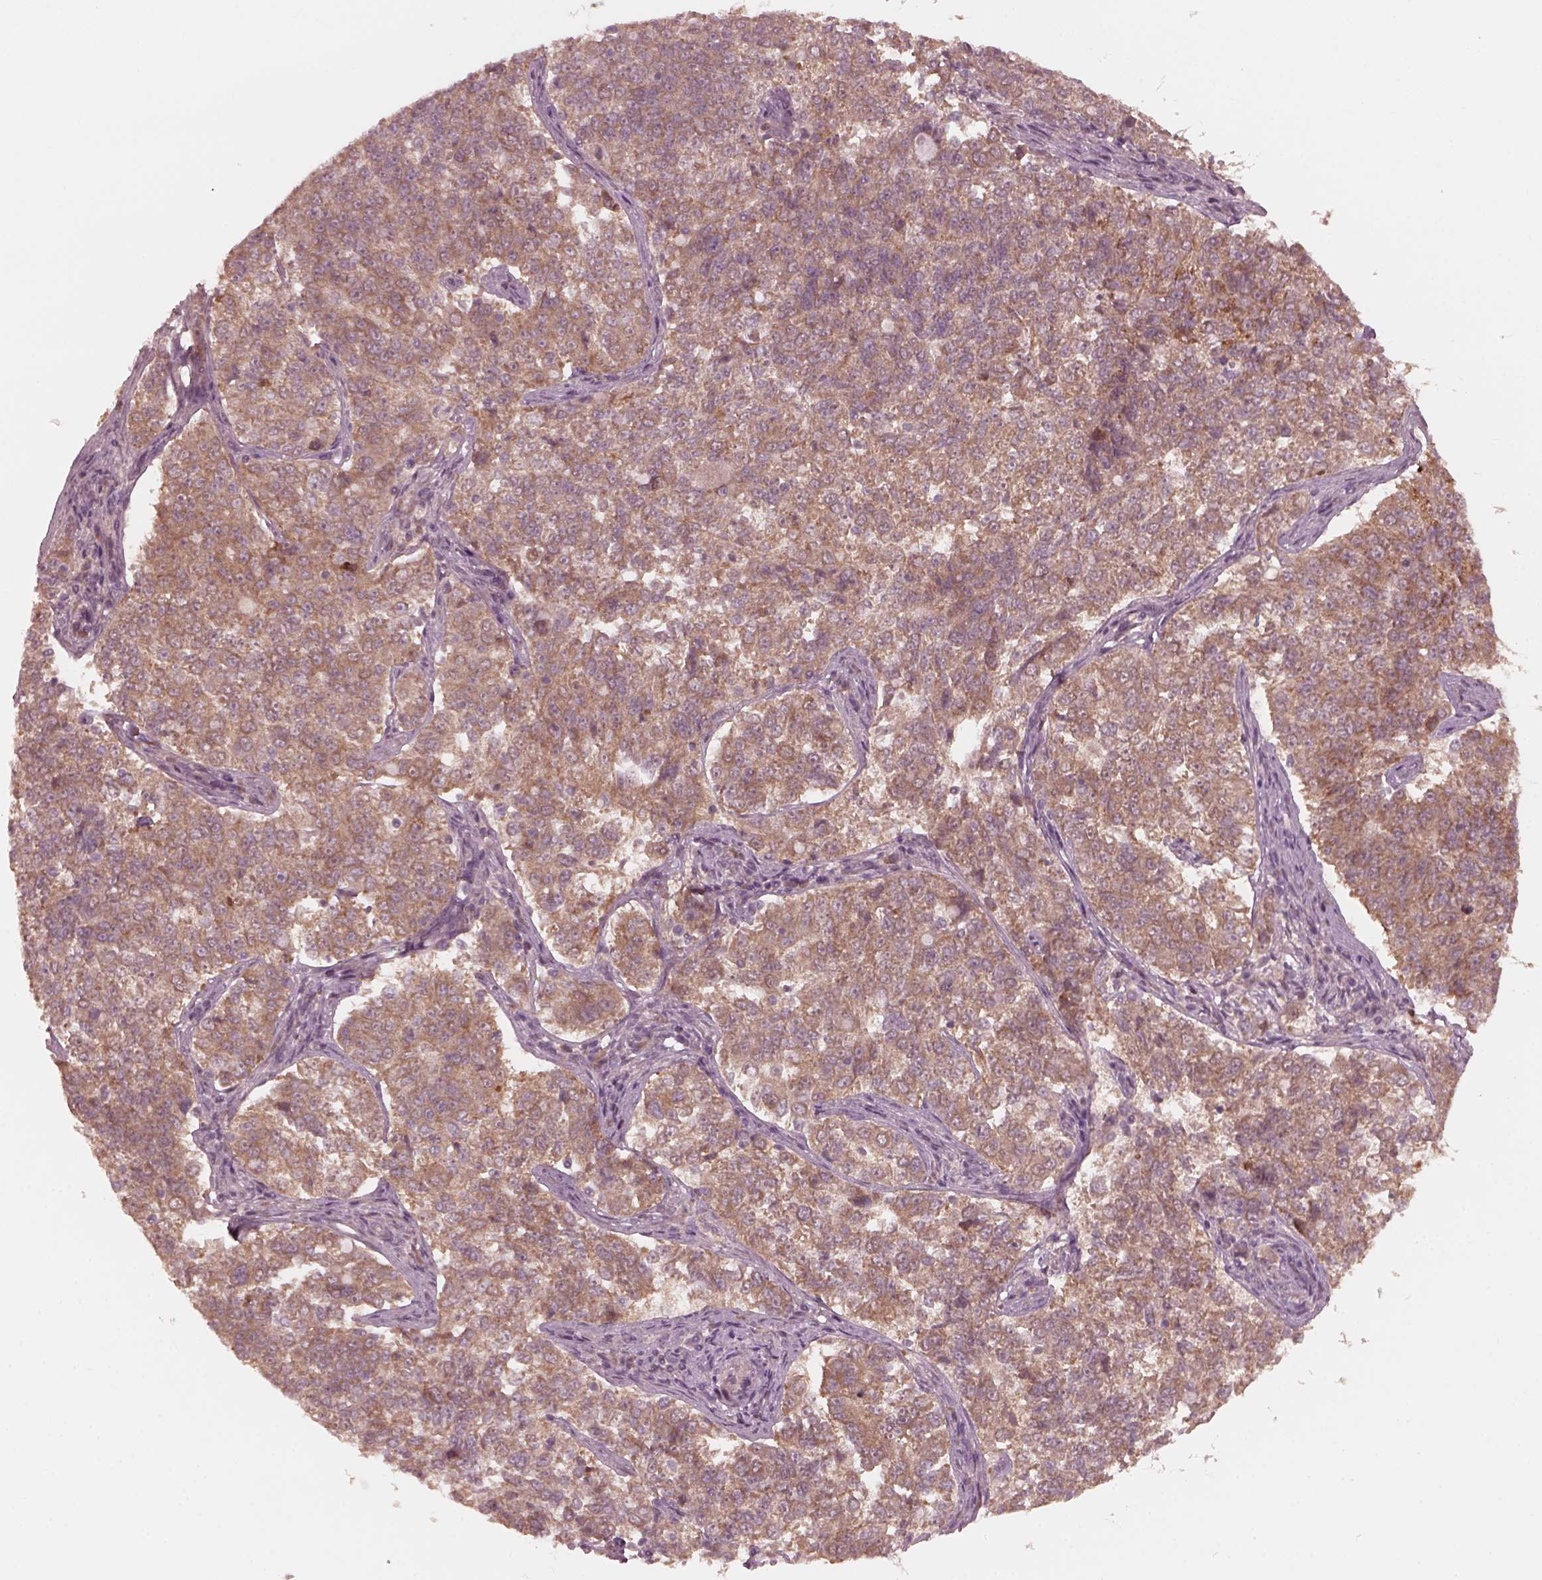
{"staining": {"intensity": "moderate", "quantity": "25%-75%", "location": "cytoplasmic/membranous"}, "tissue": "endometrial cancer", "cell_type": "Tumor cells", "image_type": "cancer", "snomed": [{"axis": "morphology", "description": "Adenocarcinoma, NOS"}, {"axis": "topography", "description": "Endometrium"}], "caption": "Immunohistochemistry (IHC) image of neoplastic tissue: human adenocarcinoma (endometrial) stained using immunohistochemistry reveals medium levels of moderate protein expression localized specifically in the cytoplasmic/membranous of tumor cells, appearing as a cytoplasmic/membranous brown color.", "gene": "FAF2", "patient": {"sex": "female", "age": 43}}